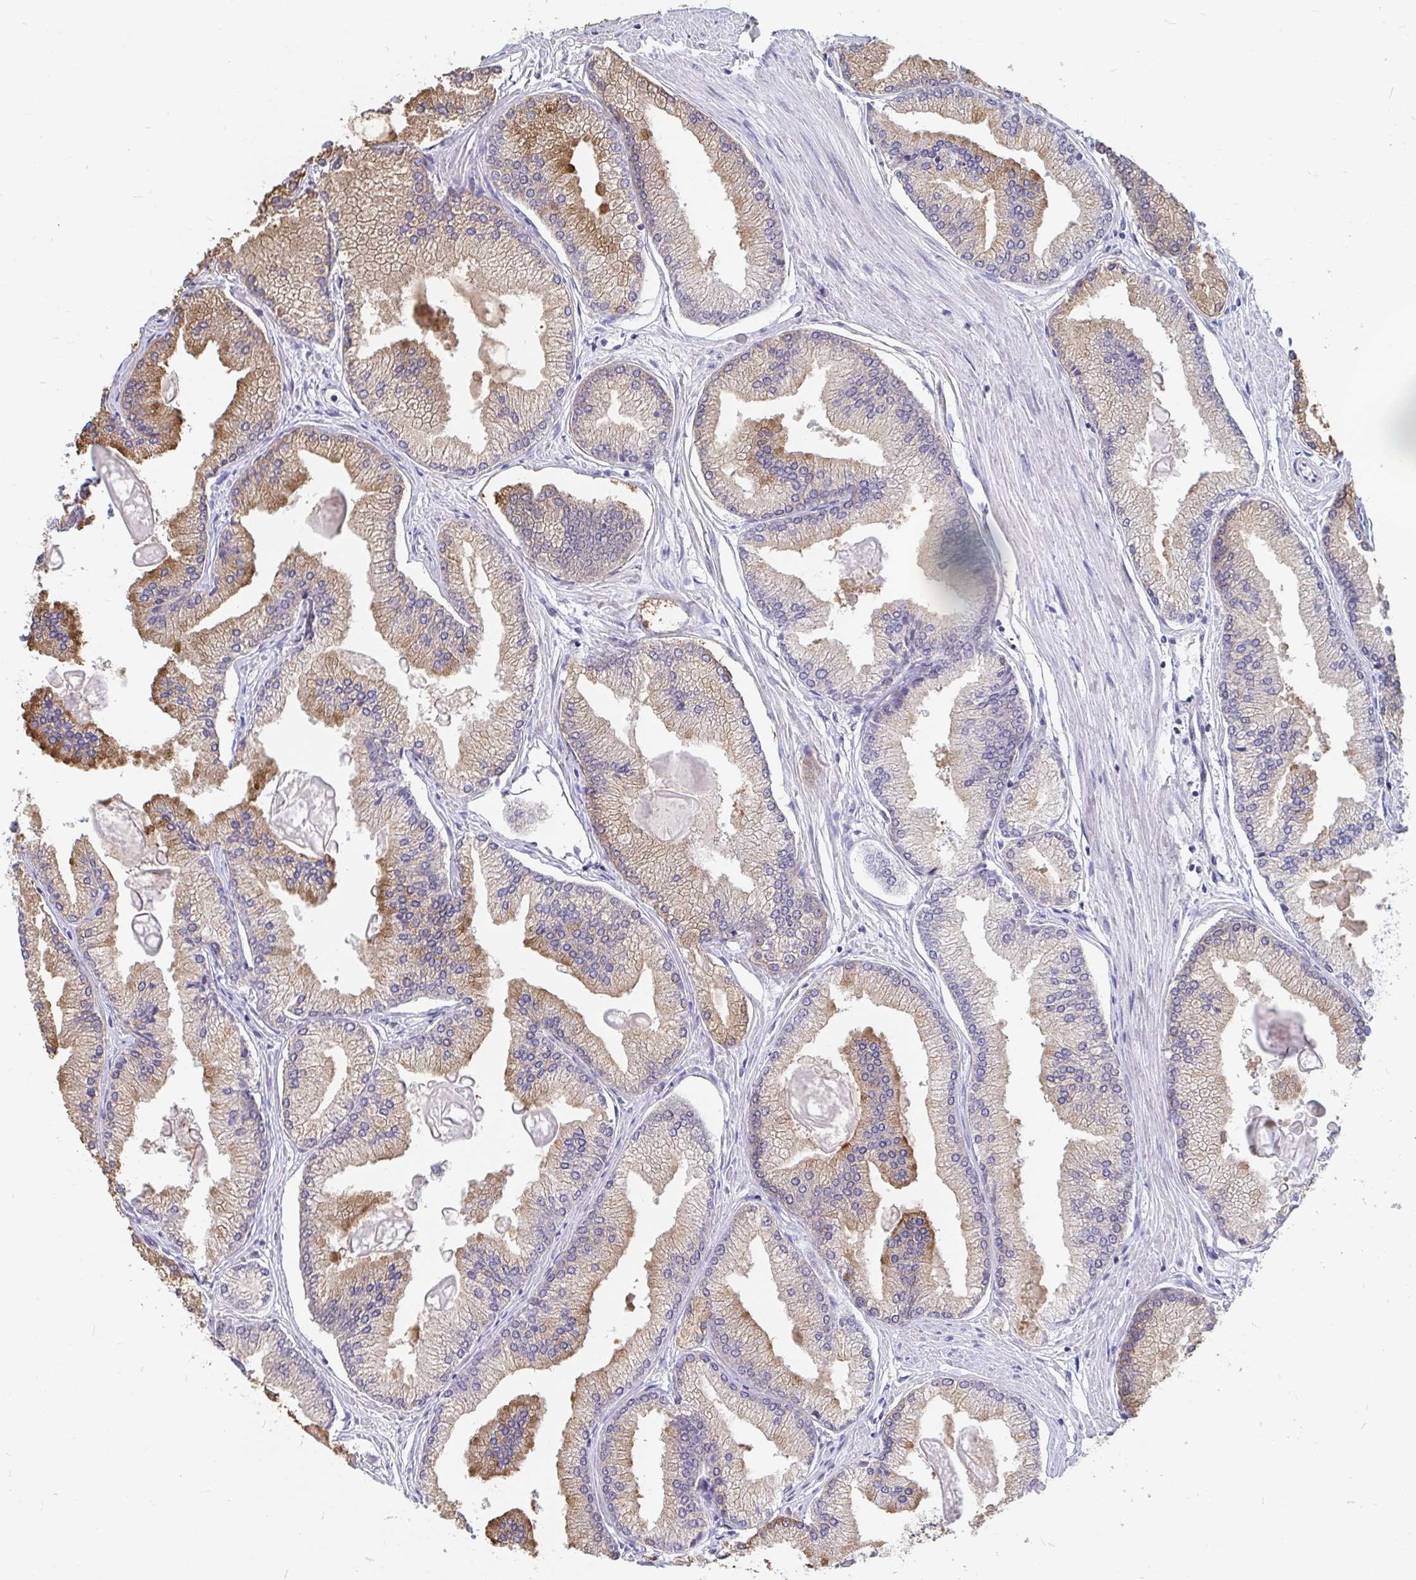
{"staining": {"intensity": "moderate", "quantity": "25%-75%", "location": "cytoplasmic/membranous"}, "tissue": "prostate cancer", "cell_type": "Tumor cells", "image_type": "cancer", "snomed": [{"axis": "morphology", "description": "Adenocarcinoma, High grade"}, {"axis": "topography", "description": "Prostate"}], "caption": "Prostate cancer tissue shows moderate cytoplasmic/membranous expression in about 25%-75% of tumor cells, visualized by immunohistochemistry.", "gene": "TRIP12", "patient": {"sex": "male", "age": 68}}